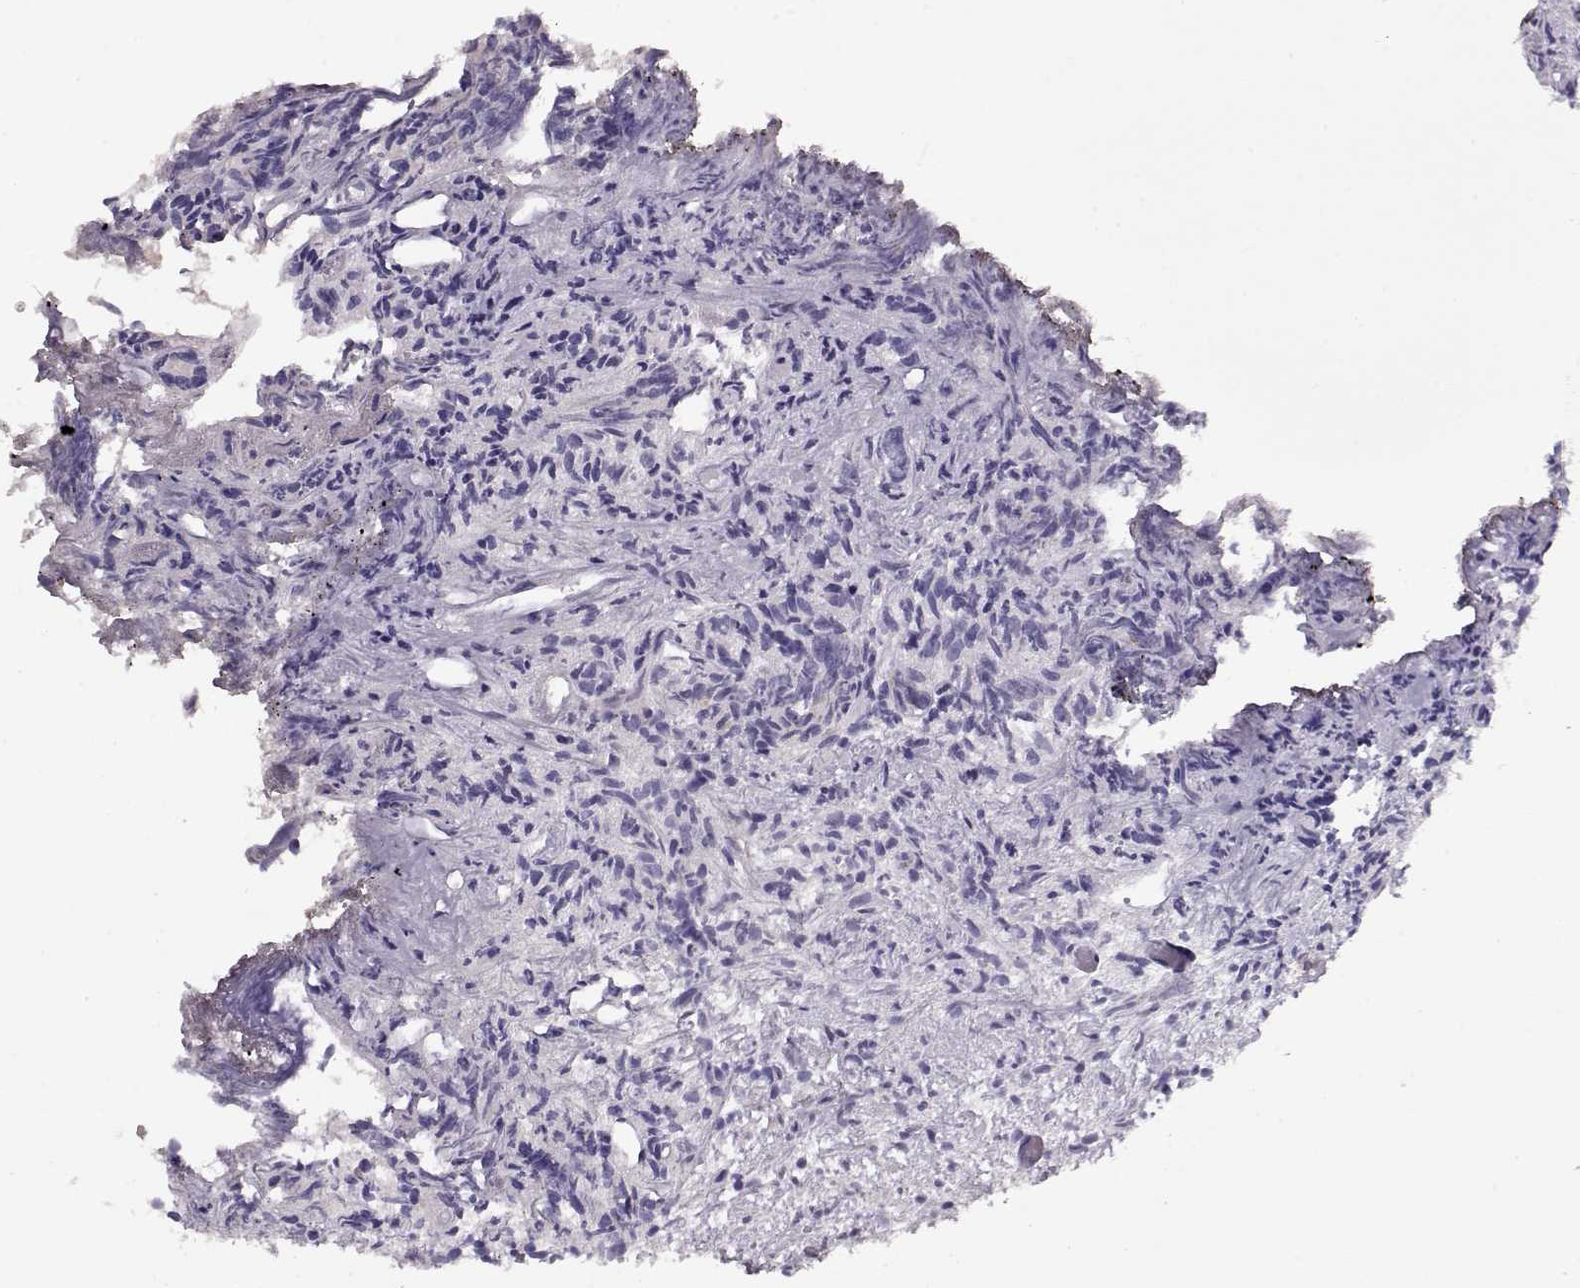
{"staining": {"intensity": "negative", "quantity": "none", "location": "none"}, "tissue": "prostate cancer", "cell_type": "Tumor cells", "image_type": "cancer", "snomed": [{"axis": "morphology", "description": "Adenocarcinoma, High grade"}, {"axis": "topography", "description": "Prostate"}], "caption": "Tumor cells are negative for brown protein staining in prostate adenocarcinoma (high-grade).", "gene": "CRX", "patient": {"sex": "male", "age": 53}}